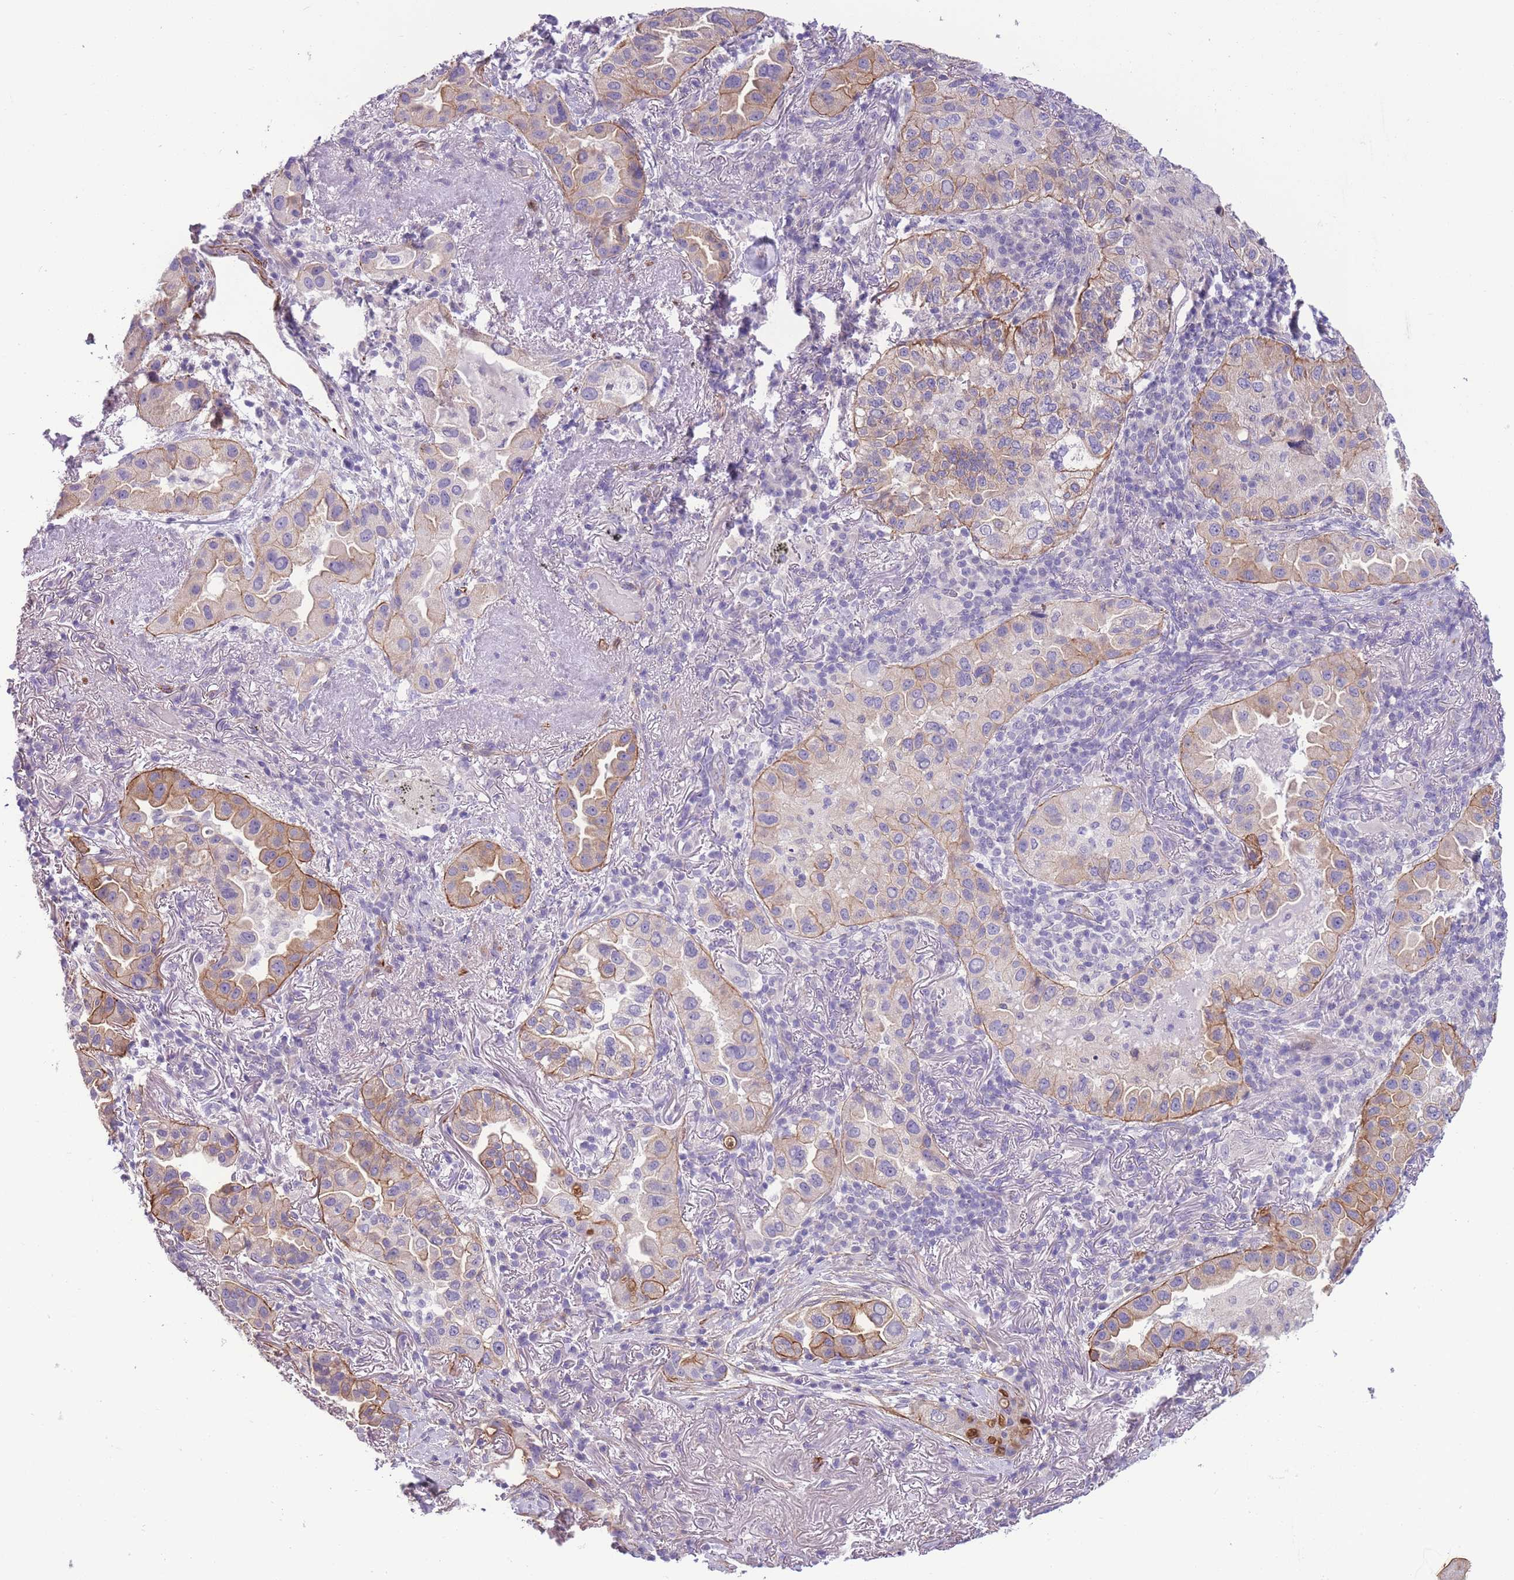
{"staining": {"intensity": "moderate", "quantity": "<25%", "location": "cytoplasmic/membranous"}, "tissue": "lung cancer", "cell_type": "Tumor cells", "image_type": "cancer", "snomed": [{"axis": "morphology", "description": "Adenocarcinoma, NOS"}, {"axis": "topography", "description": "Lung"}], "caption": "Immunohistochemistry of lung cancer shows low levels of moderate cytoplasmic/membranous positivity in approximately <25% of tumor cells.", "gene": "FAM124A", "patient": {"sex": "female", "age": 69}}